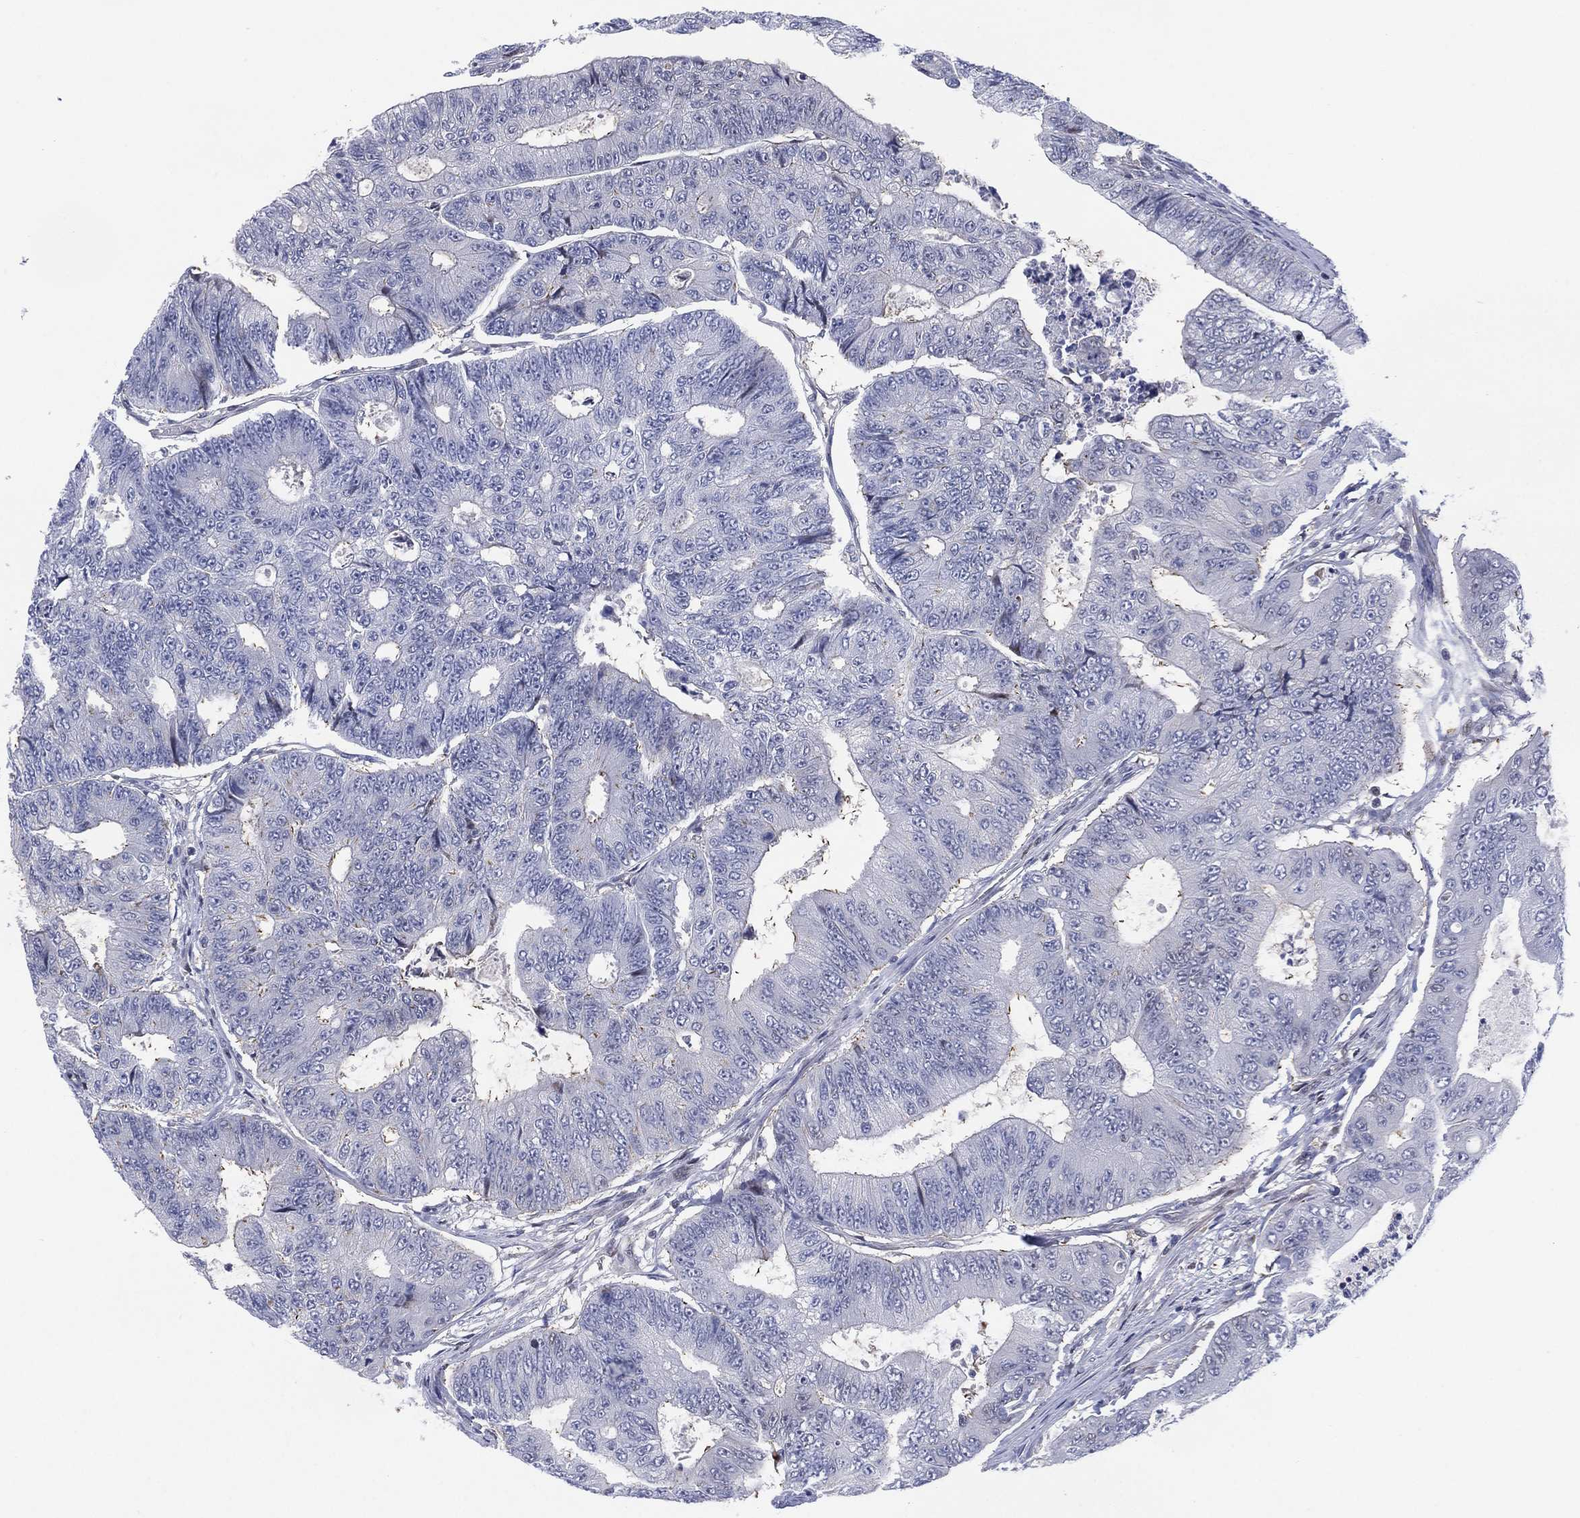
{"staining": {"intensity": "negative", "quantity": "none", "location": "none"}, "tissue": "colorectal cancer", "cell_type": "Tumor cells", "image_type": "cancer", "snomed": [{"axis": "morphology", "description": "Adenocarcinoma, NOS"}, {"axis": "topography", "description": "Colon"}], "caption": "IHC micrograph of neoplastic tissue: human colorectal cancer stained with DAB (3,3'-diaminobenzidine) displays no significant protein expression in tumor cells.", "gene": "SLC4A4", "patient": {"sex": "female", "age": 48}}